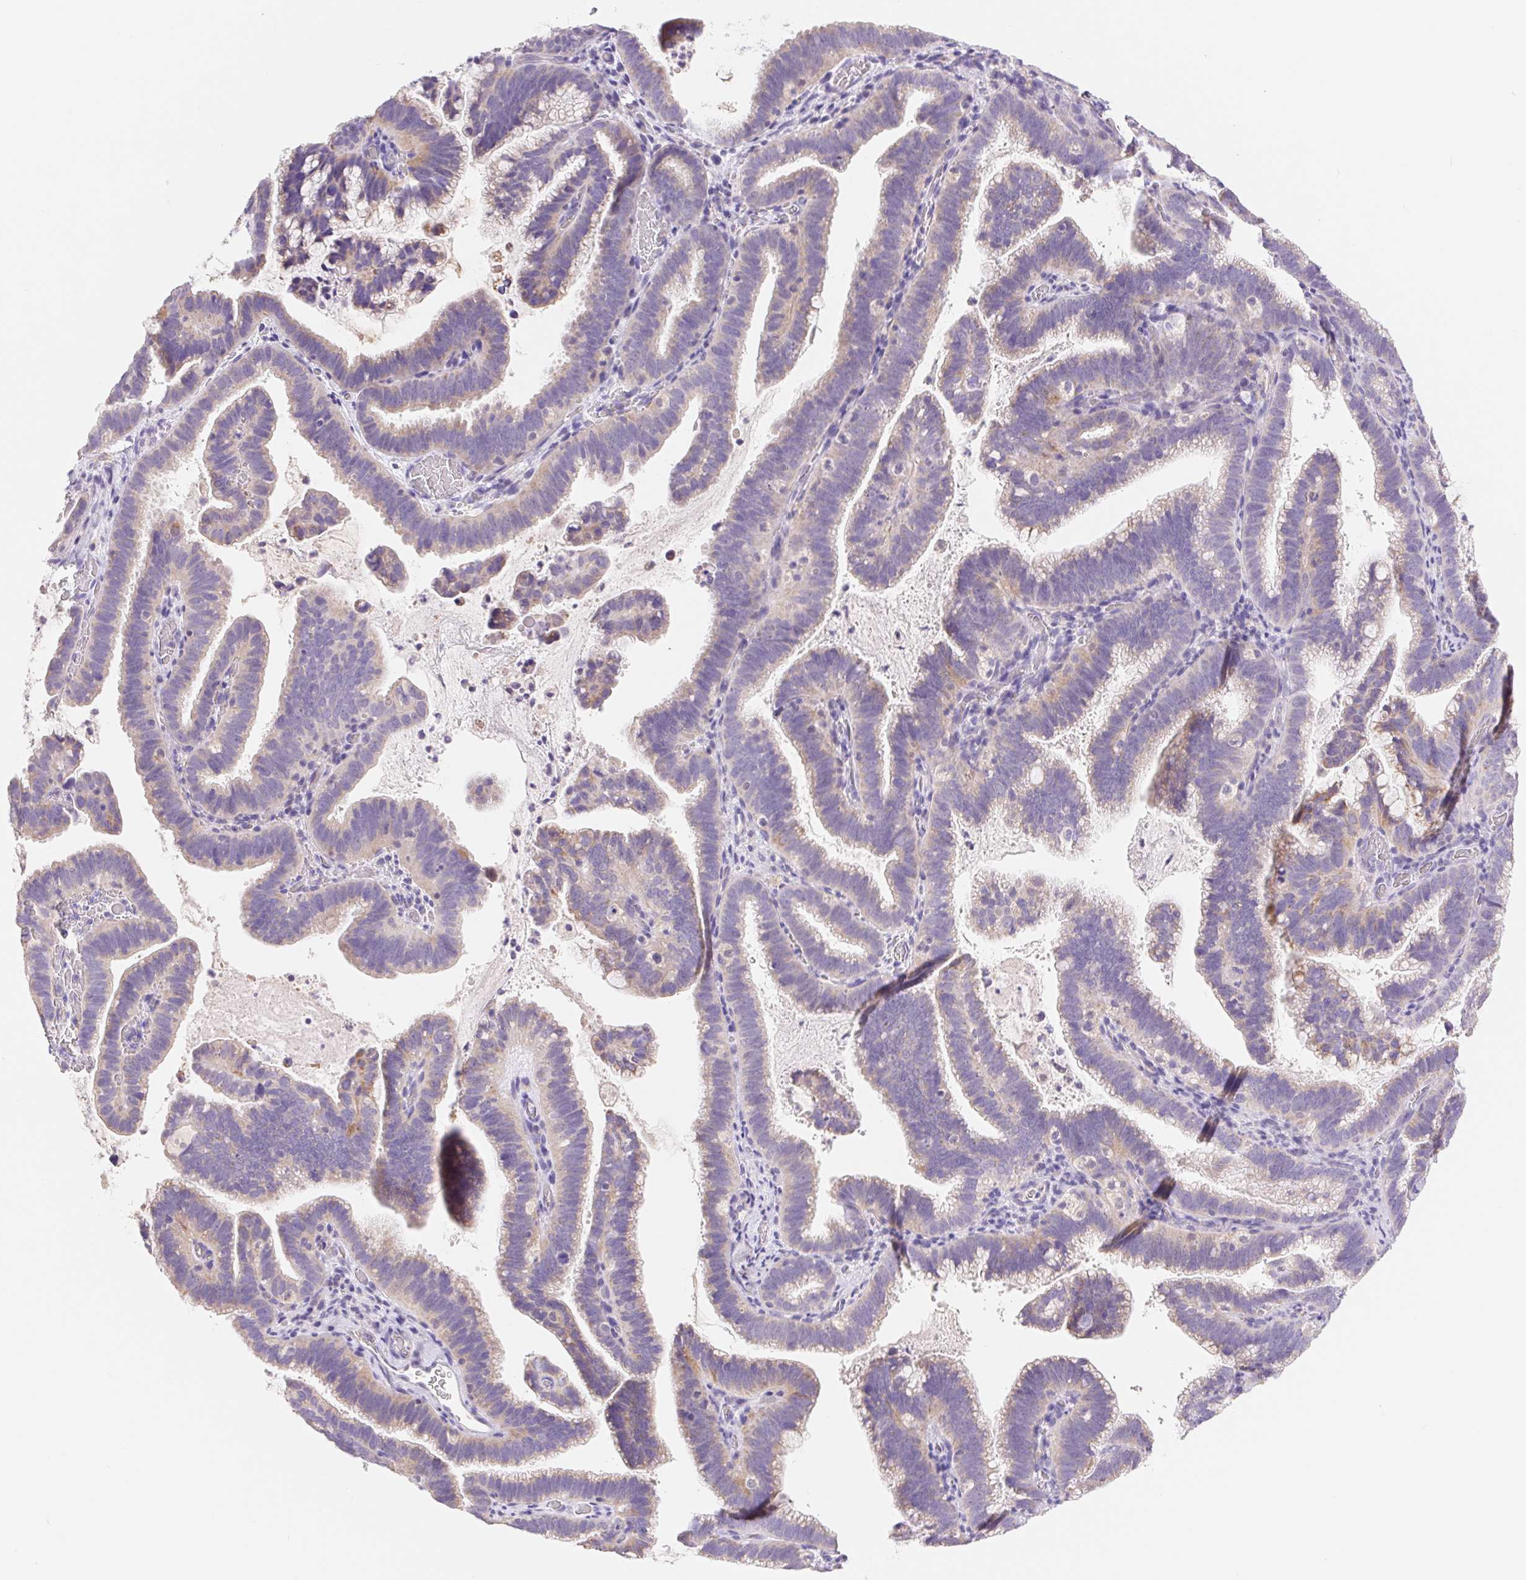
{"staining": {"intensity": "weak", "quantity": ">75%", "location": "cytoplasmic/membranous"}, "tissue": "cervical cancer", "cell_type": "Tumor cells", "image_type": "cancer", "snomed": [{"axis": "morphology", "description": "Adenocarcinoma, NOS"}, {"axis": "topography", "description": "Cervix"}], "caption": "This is an image of immunohistochemistry (IHC) staining of adenocarcinoma (cervical), which shows weak positivity in the cytoplasmic/membranous of tumor cells.", "gene": "FKBP6", "patient": {"sex": "female", "age": 61}}